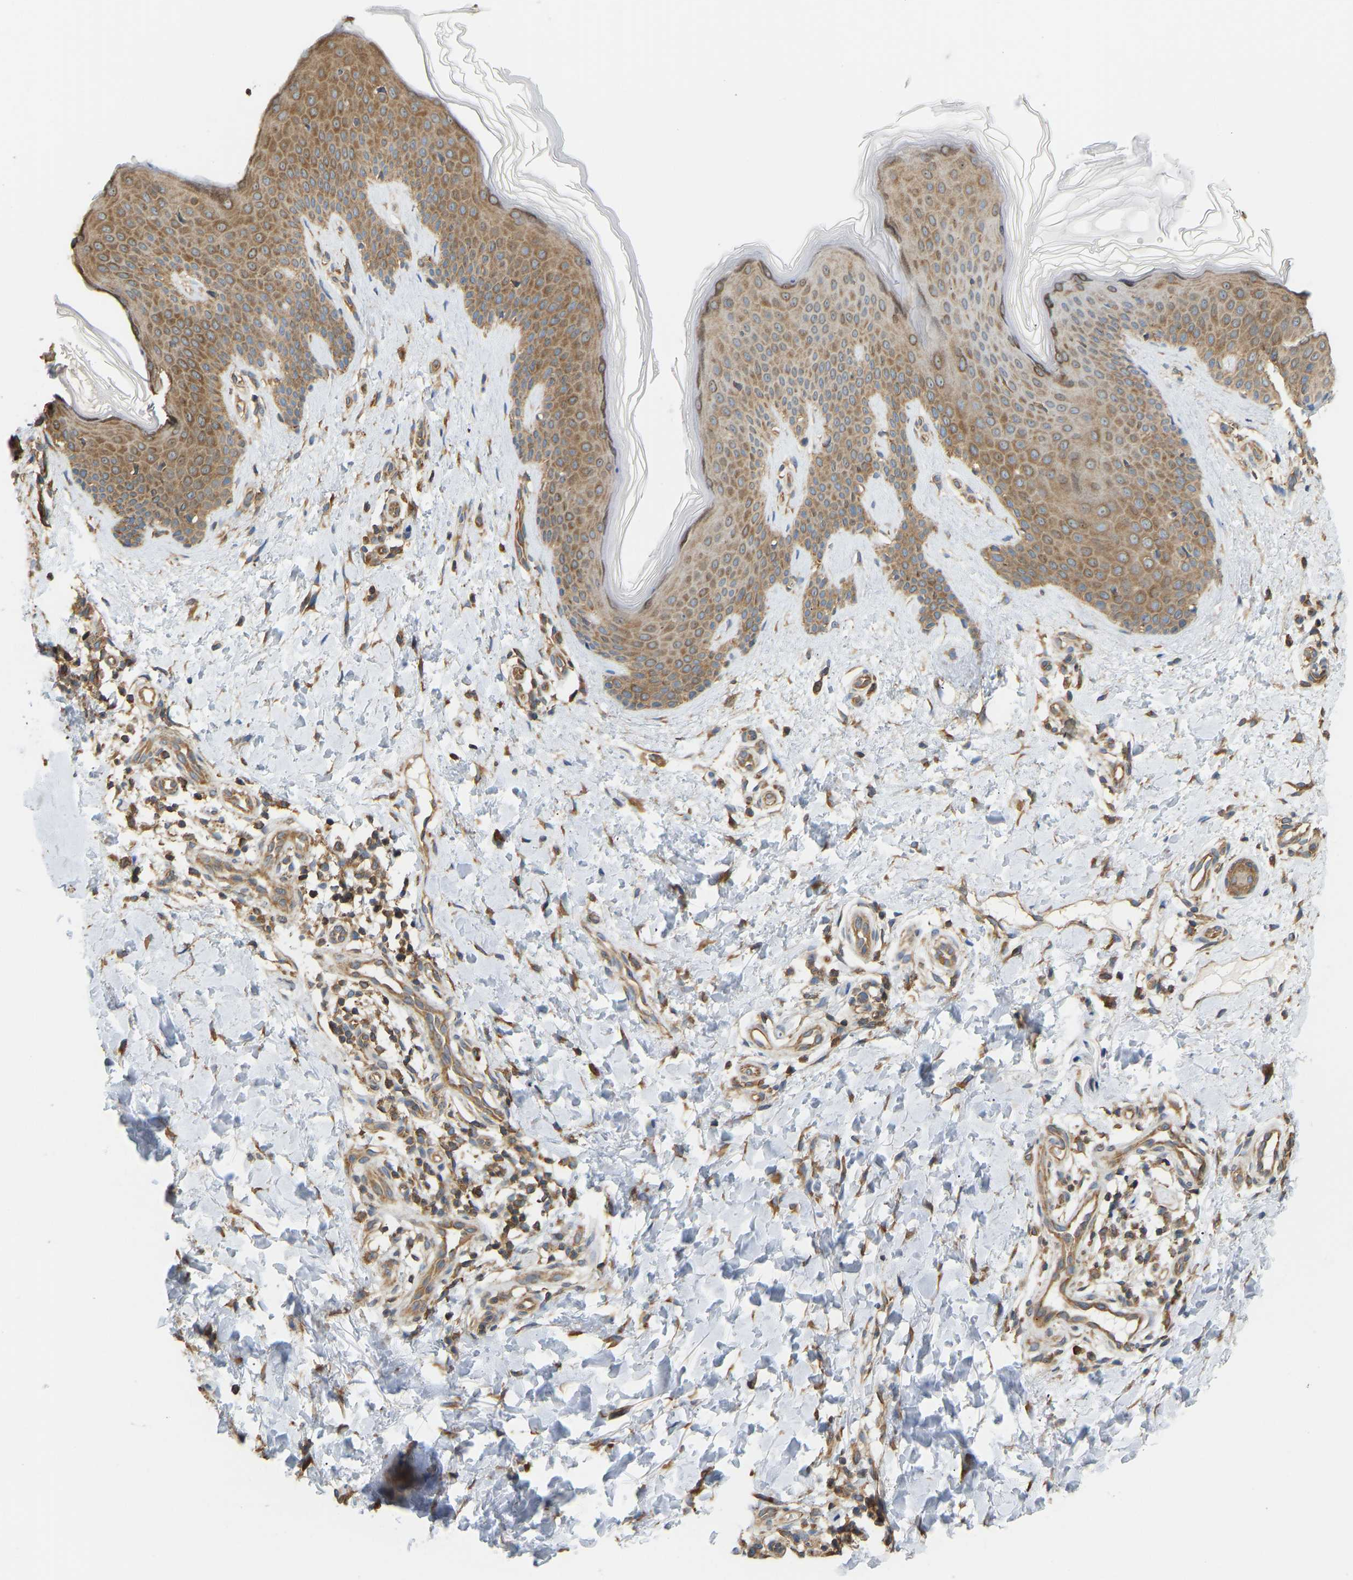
{"staining": {"intensity": "moderate", "quantity": ">75%", "location": "cytoplasmic/membranous"}, "tissue": "skin", "cell_type": "Fibroblasts", "image_type": "normal", "snomed": [{"axis": "morphology", "description": "Normal tissue, NOS"}, {"axis": "topography", "description": "Skin"}], "caption": "Moderate cytoplasmic/membranous expression is identified in about >75% of fibroblasts in normal skin.", "gene": "RPS6KB2", "patient": {"sex": "male", "age": 41}}